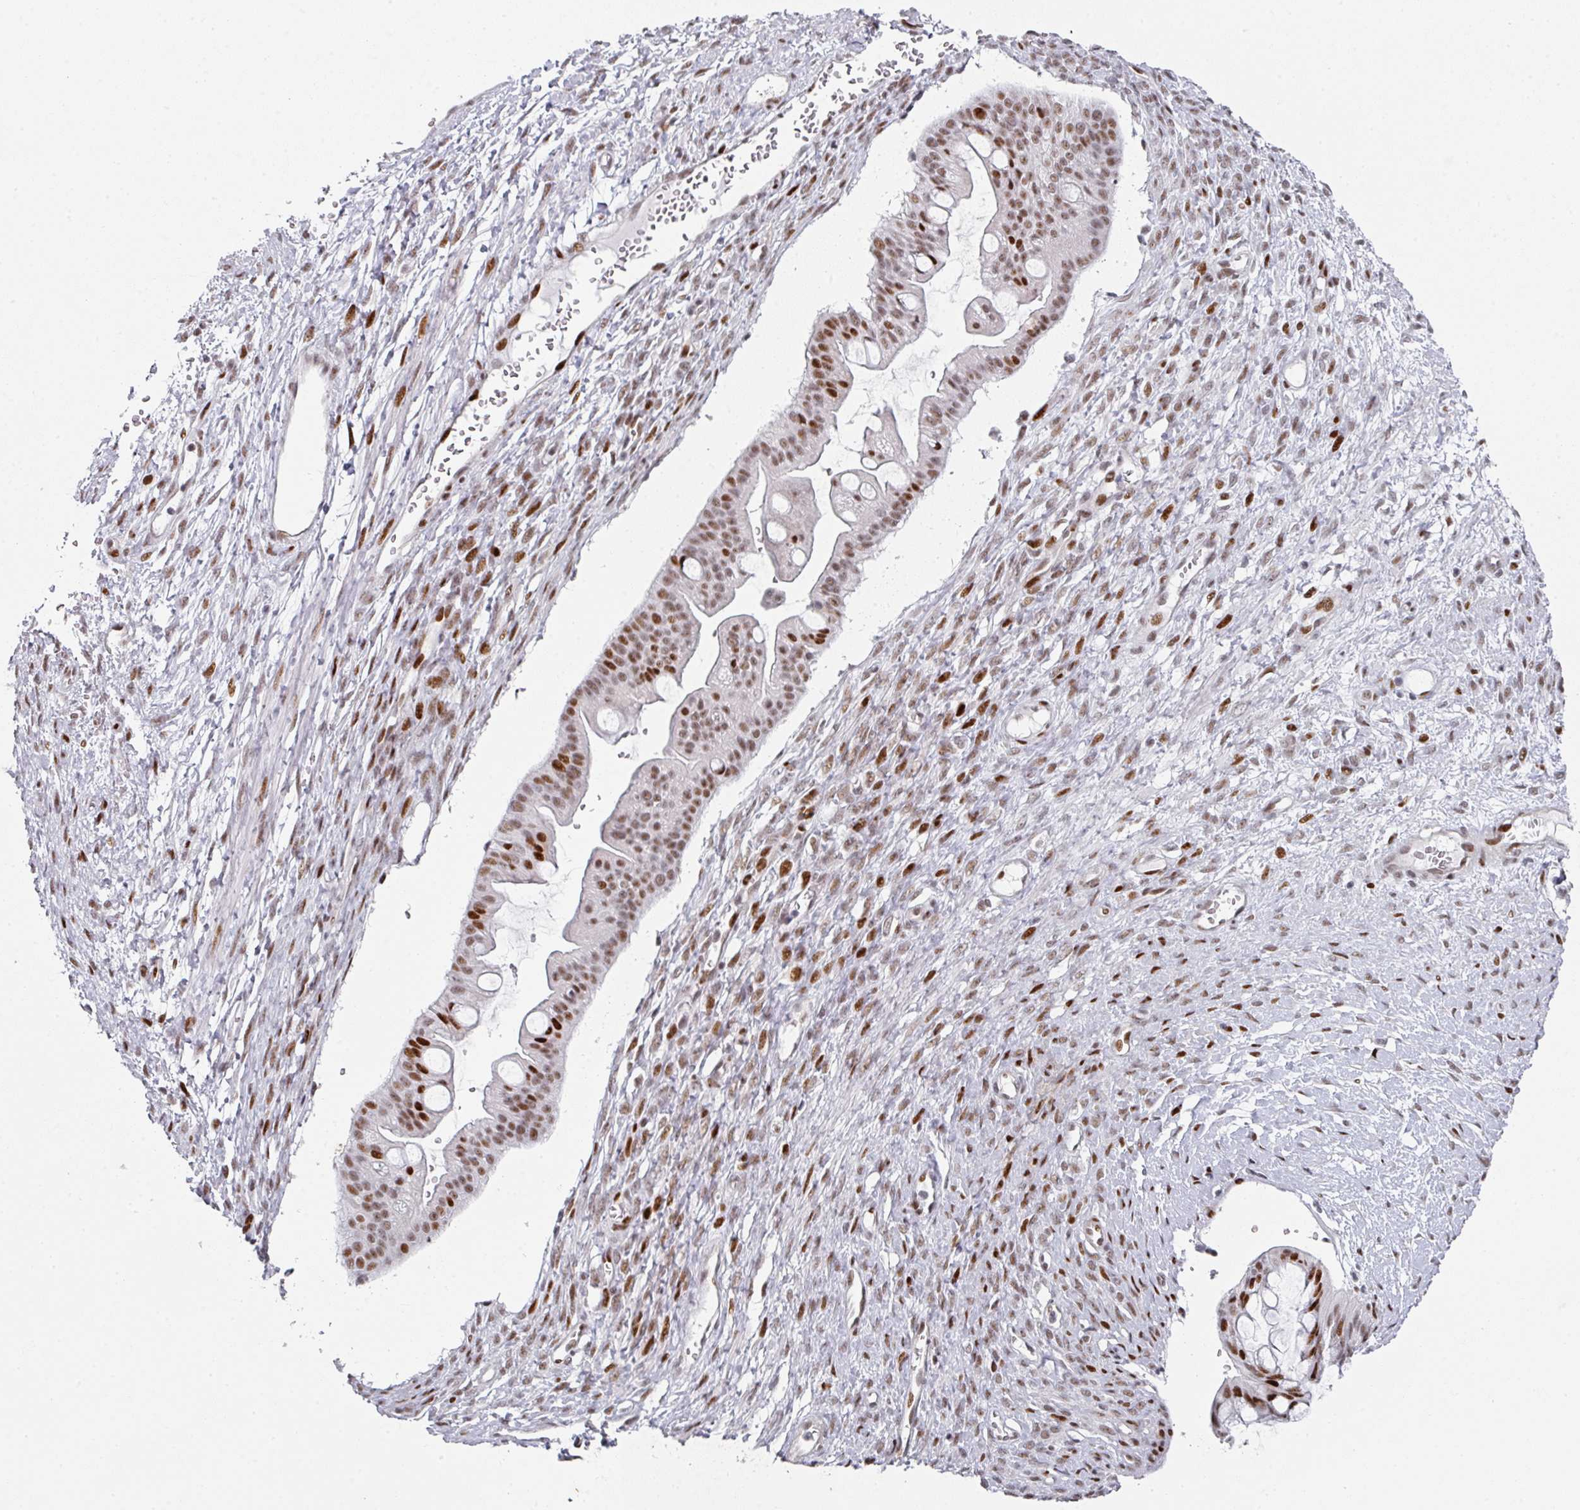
{"staining": {"intensity": "strong", "quantity": ">75%", "location": "nuclear"}, "tissue": "ovarian cancer", "cell_type": "Tumor cells", "image_type": "cancer", "snomed": [{"axis": "morphology", "description": "Cystadenocarcinoma, mucinous, NOS"}, {"axis": "topography", "description": "Ovary"}], "caption": "A micrograph of human ovarian cancer (mucinous cystadenocarcinoma) stained for a protein displays strong nuclear brown staining in tumor cells. (DAB = brown stain, brightfield microscopy at high magnification).", "gene": "SF3B5", "patient": {"sex": "female", "age": 73}}